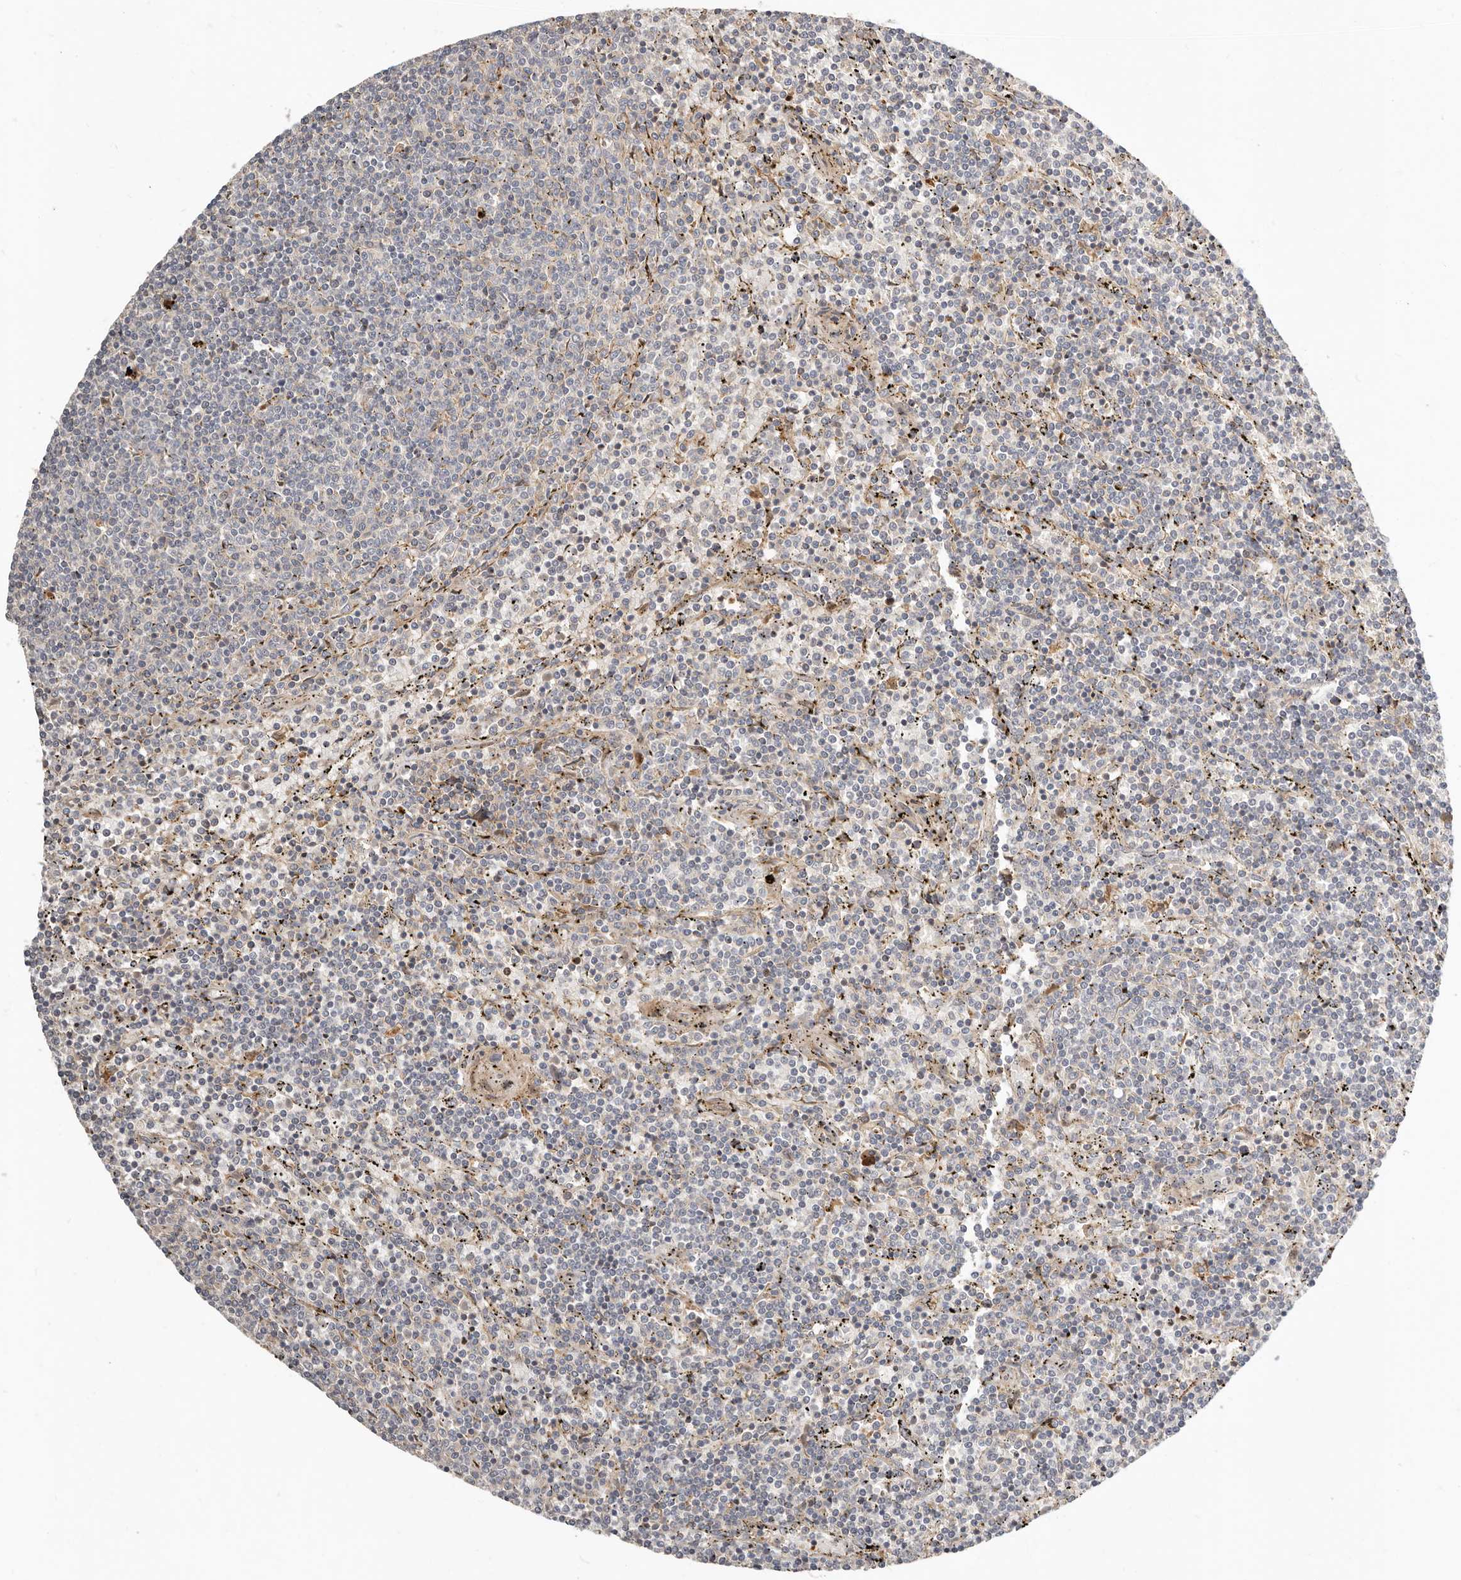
{"staining": {"intensity": "negative", "quantity": "none", "location": "none"}, "tissue": "lymphoma", "cell_type": "Tumor cells", "image_type": "cancer", "snomed": [{"axis": "morphology", "description": "Malignant lymphoma, non-Hodgkin's type, Low grade"}, {"axis": "topography", "description": "Spleen"}], "caption": "Immunohistochemical staining of human lymphoma shows no significant expression in tumor cells. (DAB (3,3'-diaminobenzidine) immunohistochemistry (IHC) with hematoxylin counter stain).", "gene": "MTFR2", "patient": {"sex": "female", "age": 50}}